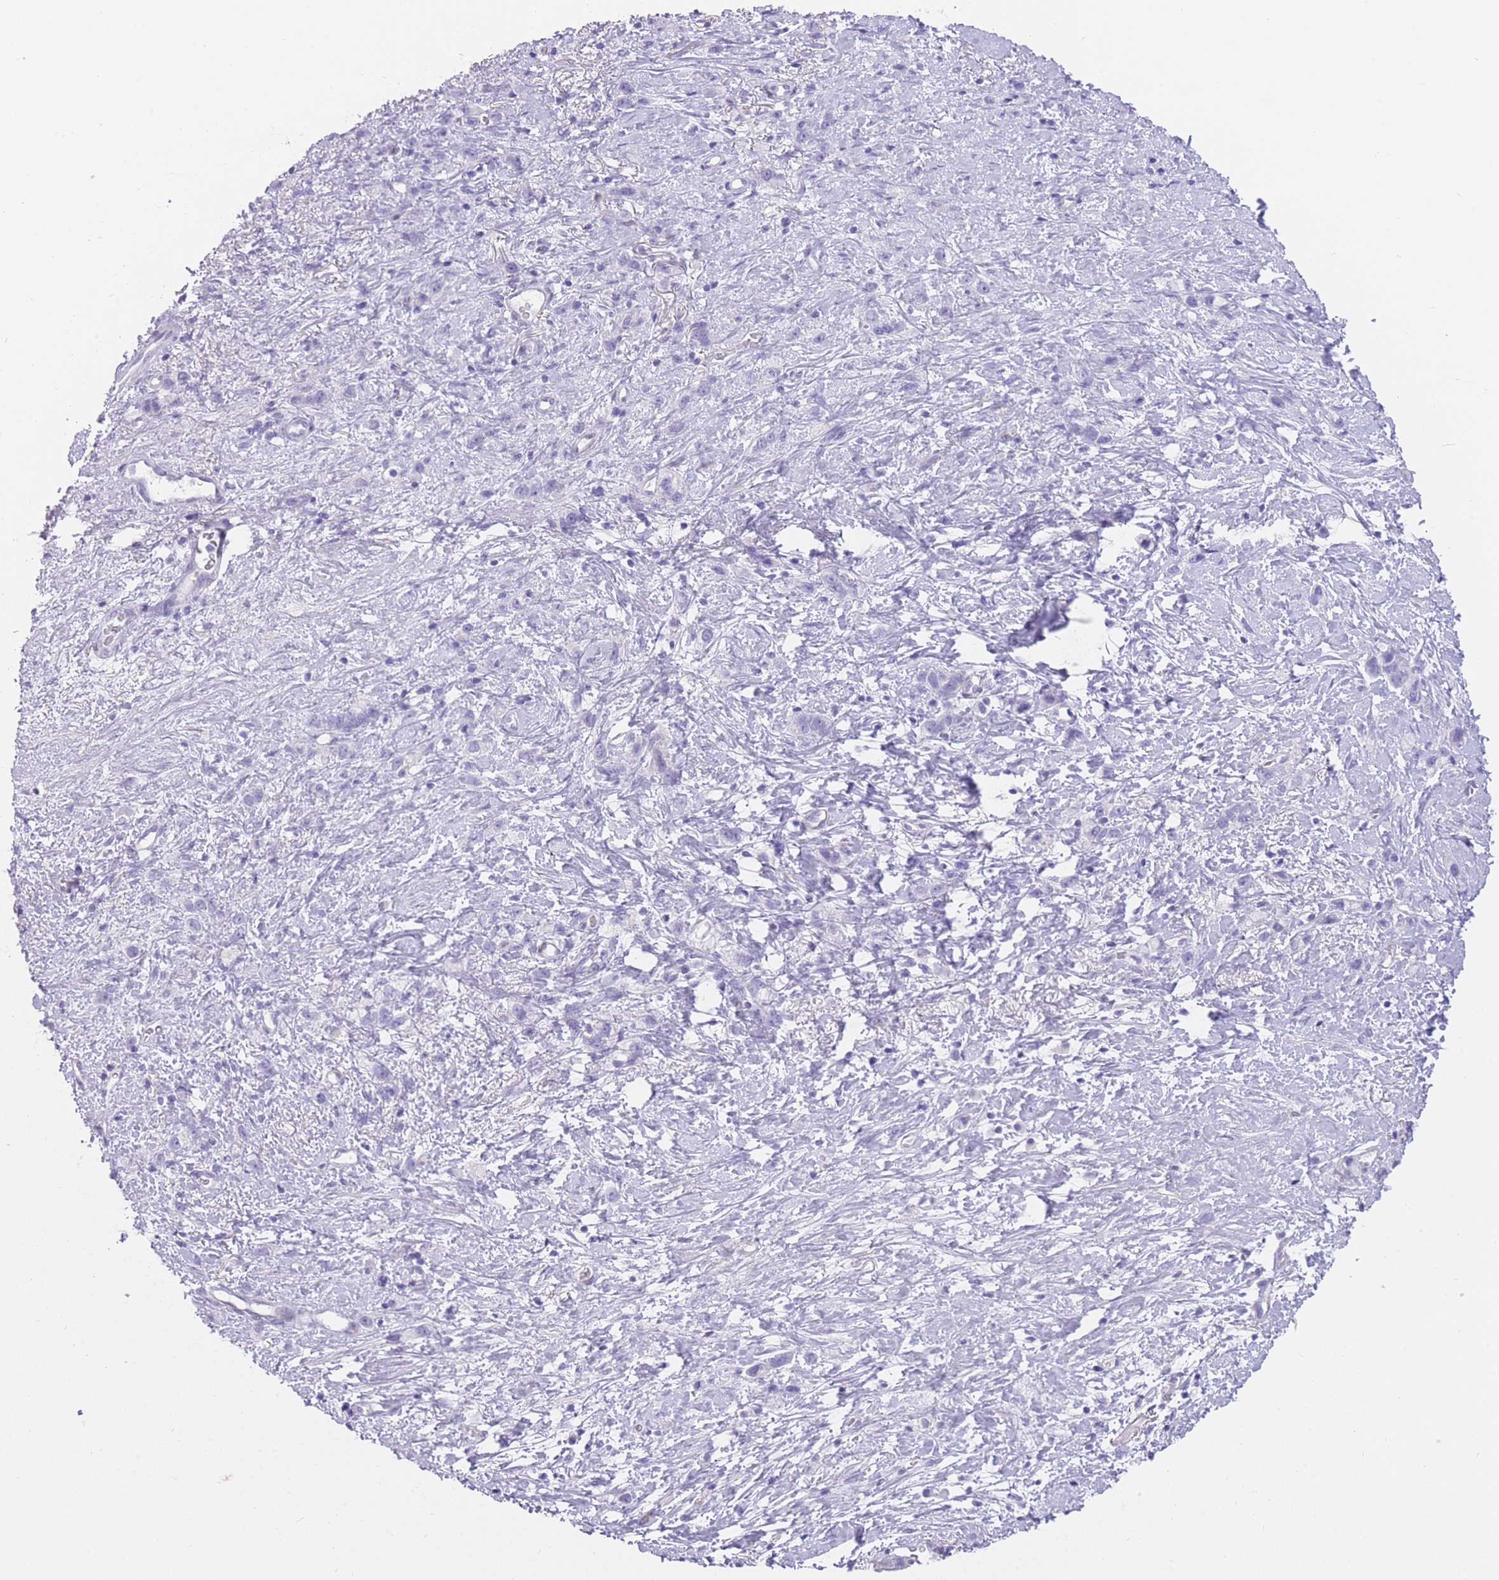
{"staining": {"intensity": "negative", "quantity": "none", "location": "none"}, "tissue": "stomach cancer", "cell_type": "Tumor cells", "image_type": "cancer", "snomed": [{"axis": "morphology", "description": "Adenocarcinoma, NOS"}, {"axis": "topography", "description": "Stomach"}], "caption": "There is no significant expression in tumor cells of stomach cancer (adenocarcinoma).", "gene": "OR11H12", "patient": {"sex": "female", "age": 65}}